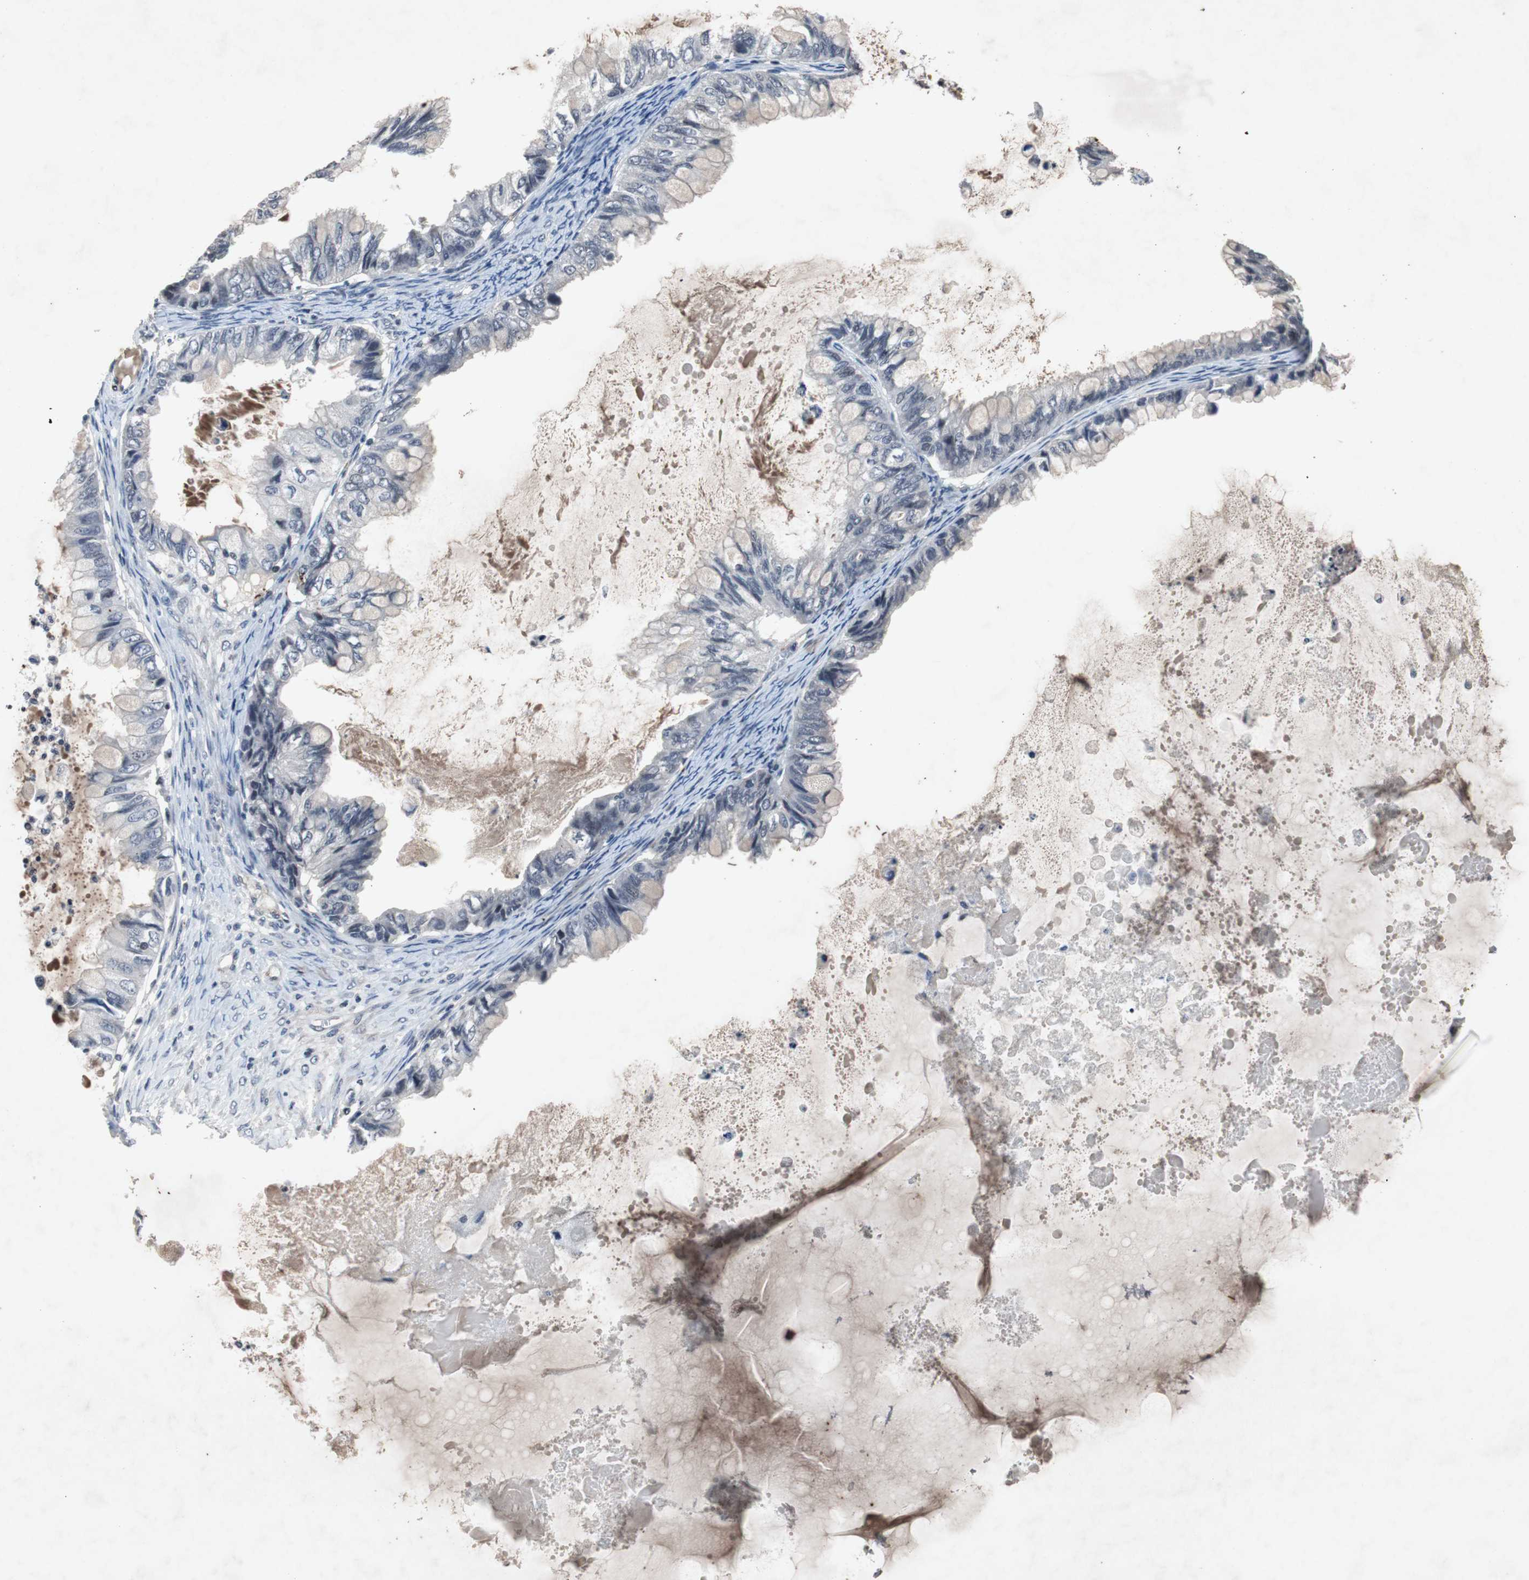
{"staining": {"intensity": "negative", "quantity": "none", "location": "none"}, "tissue": "ovarian cancer", "cell_type": "Tumor cells", "image_type": "cancer", "snomed": [{"axis": "morphology", "description": "Cystadenocarcinoma, mucinous, NOS"}, {"axis": "topography", "description": "Ovary"}], "caption": "High power microscopy photomicrograph of an immunohistochemistry micrograph of ovarian cancer (mucinous cystadenocarcinoma), revealing no significant staining in tumor cells.", "gene": "CRADD", "patient": {"sex": "female", "age": 80}}